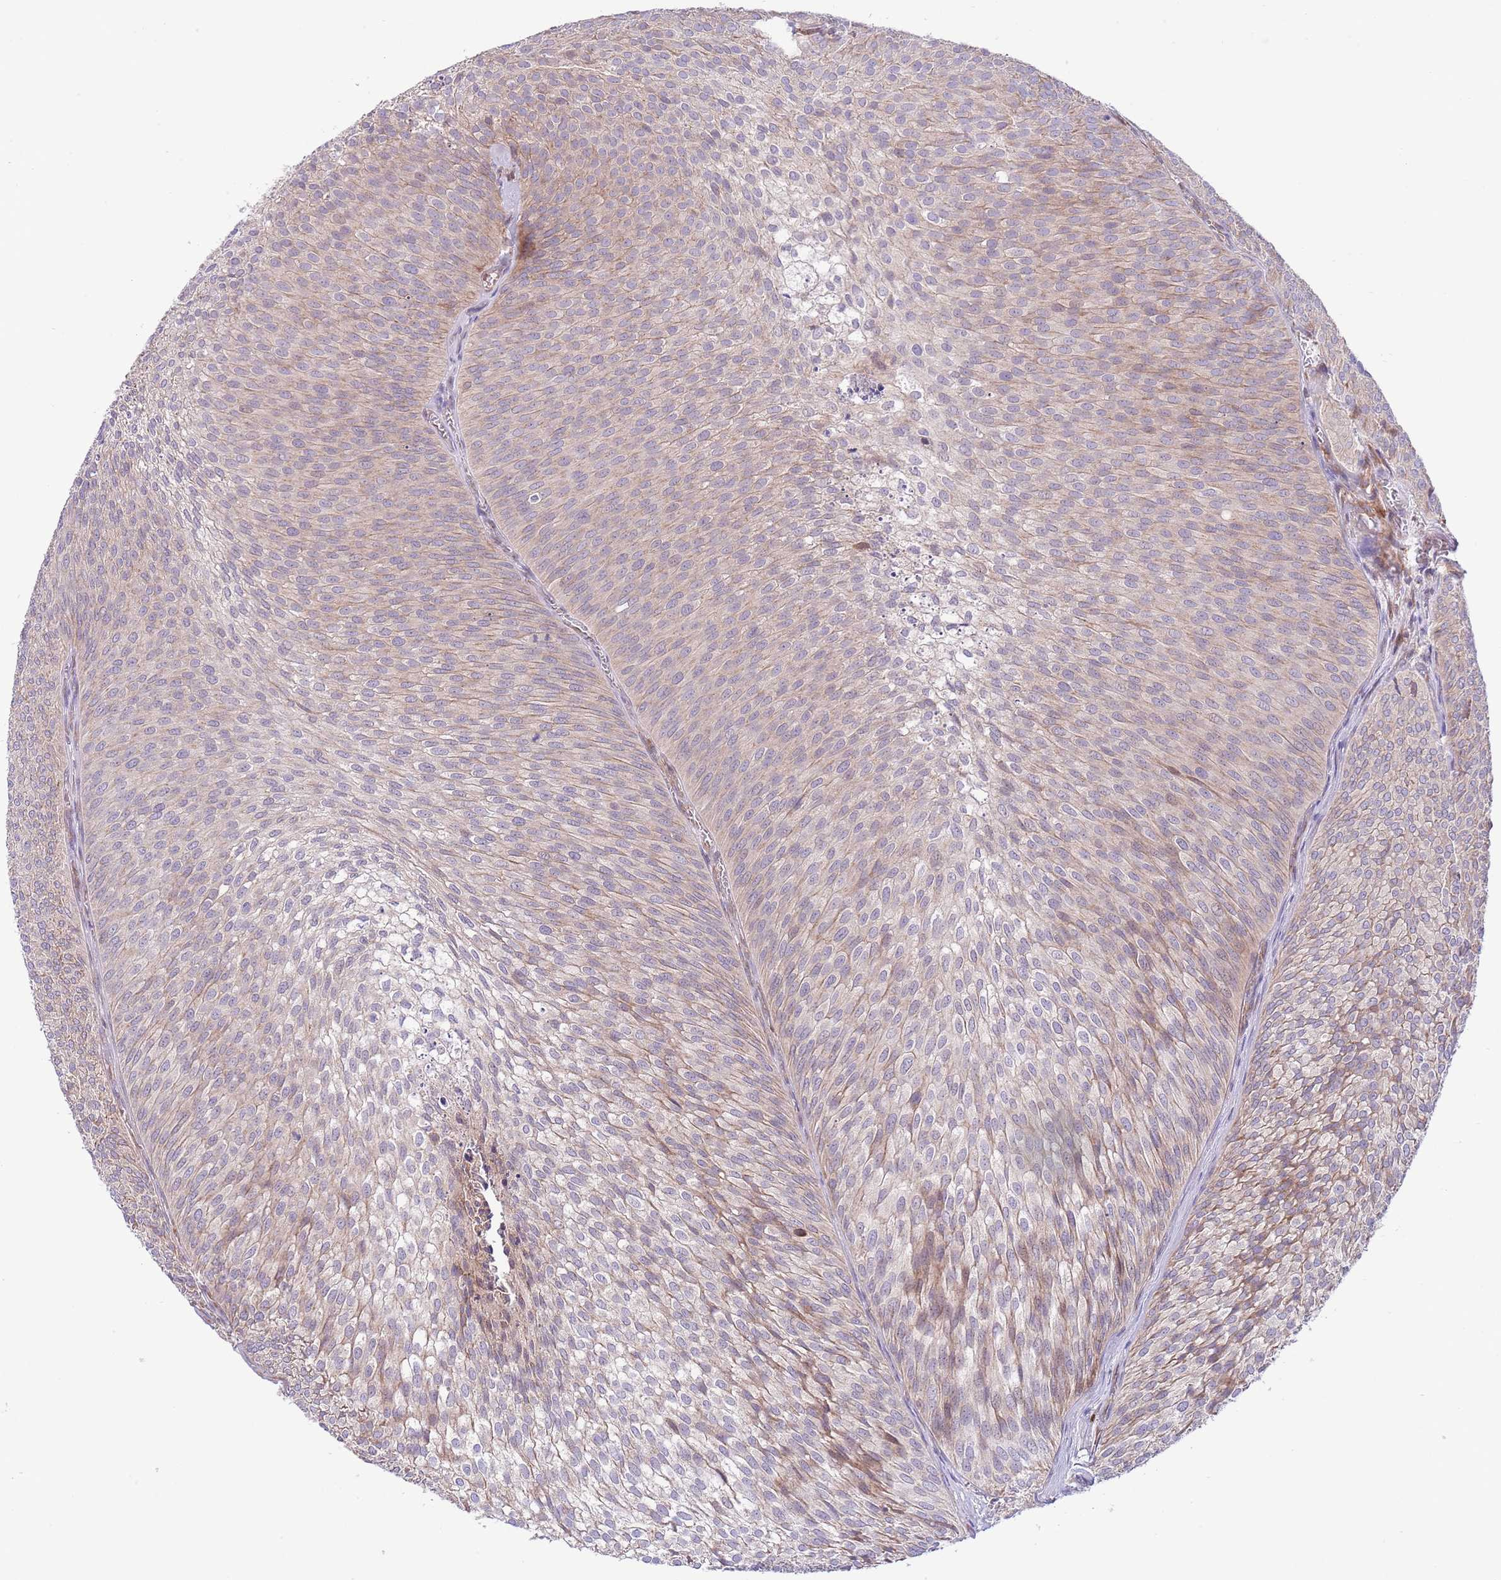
{"staining": {"intensity": "negative", "quantity": "none", "location": "none"}, "tissue": "urothelial cancer", "cell_type": "Tumor cells", "image_type": "cancer", "snomed": [{"axis": "morphology", "description": "Urothelial carcinoma, Low grade"}, {"axis": "topography", "description": "Urinary bladder"}], "caption": "Micrograph shows no significant protein positivity in tumor cells of low-grade urothelial carcinoma.", "gene": "DAND5", "patient": {"sex": "male", "age": 91}}